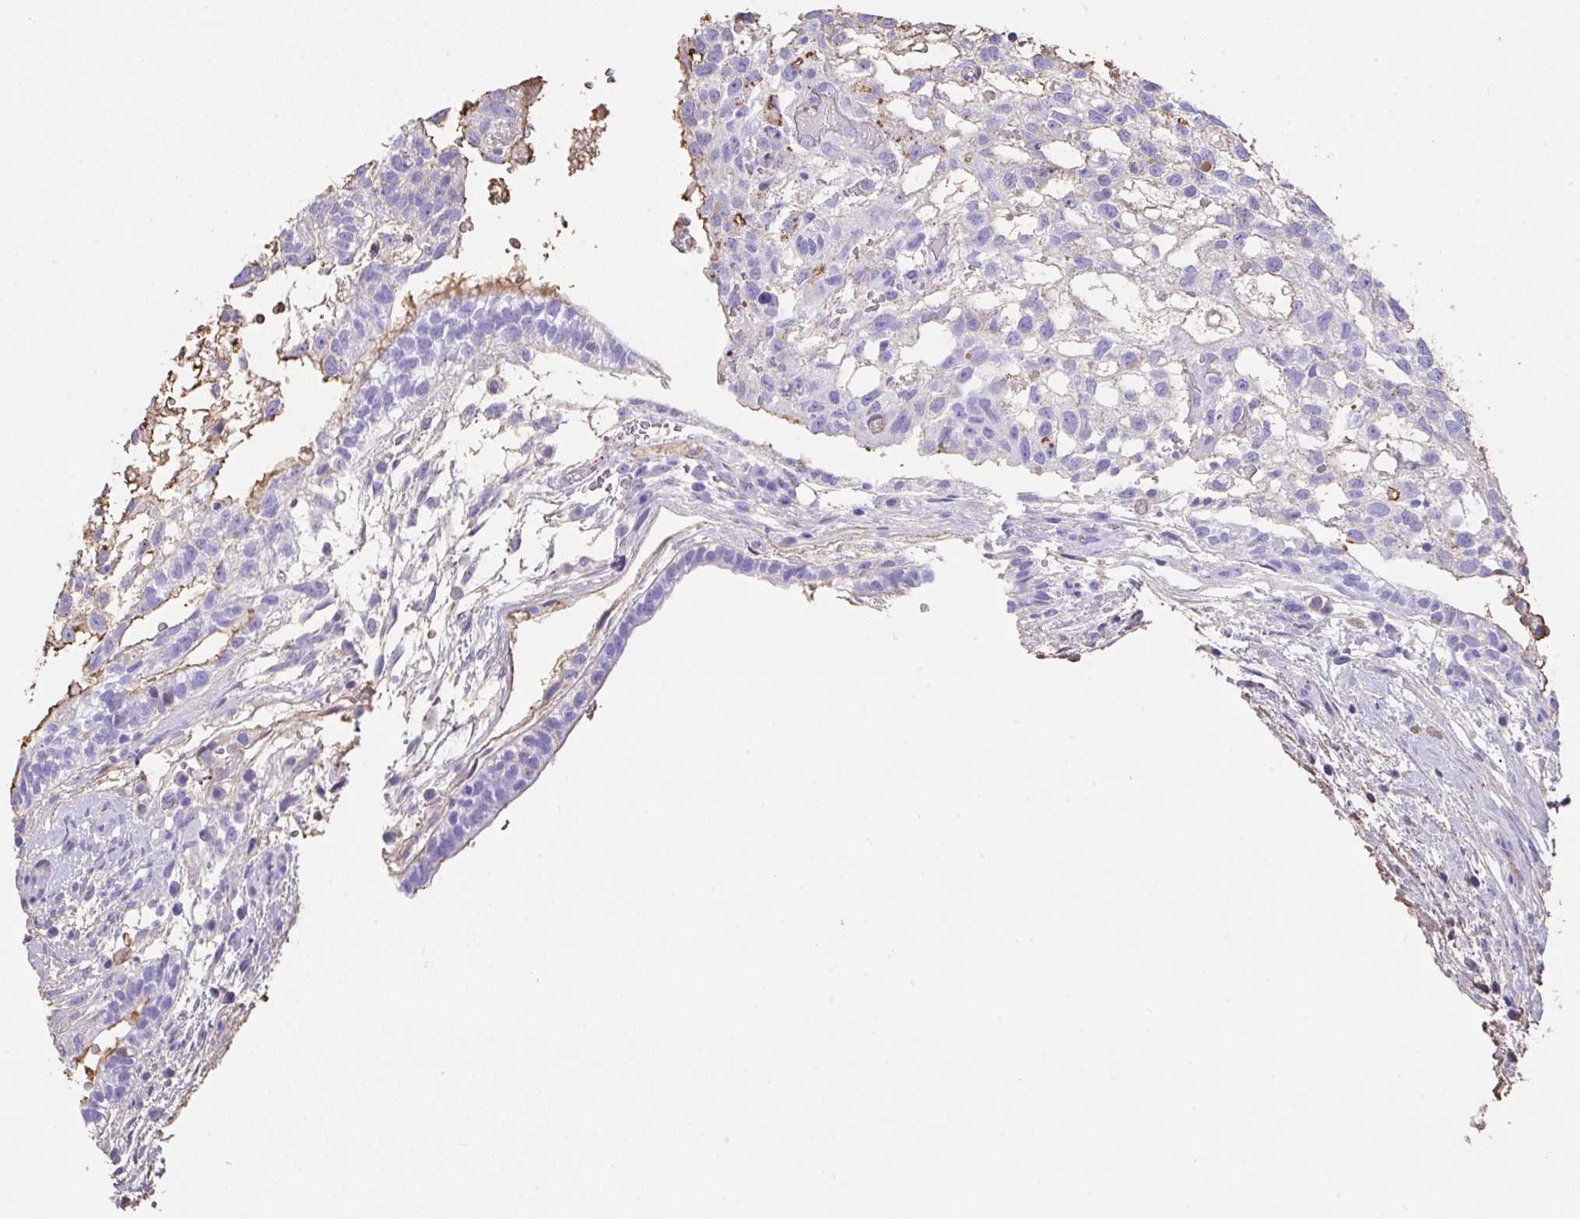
{"staining": {"intensity": "negative", "quantity": "none", "location": "none"}, "tissue": "testis cancer", "cell_type": "Tumor cells", "image_type": "cancer", "snomed": [{"axis": "morphology", "description": "Carcinoma, Embryonal, NOS"}, {"axis": "topography", "description": "Testis"}], "caption": "Tumor cells show no significant staining in testis cancer (embryonal carcinoma).", "gene": "HOXC12", "patient": {"sex": "male", "age": 32}}